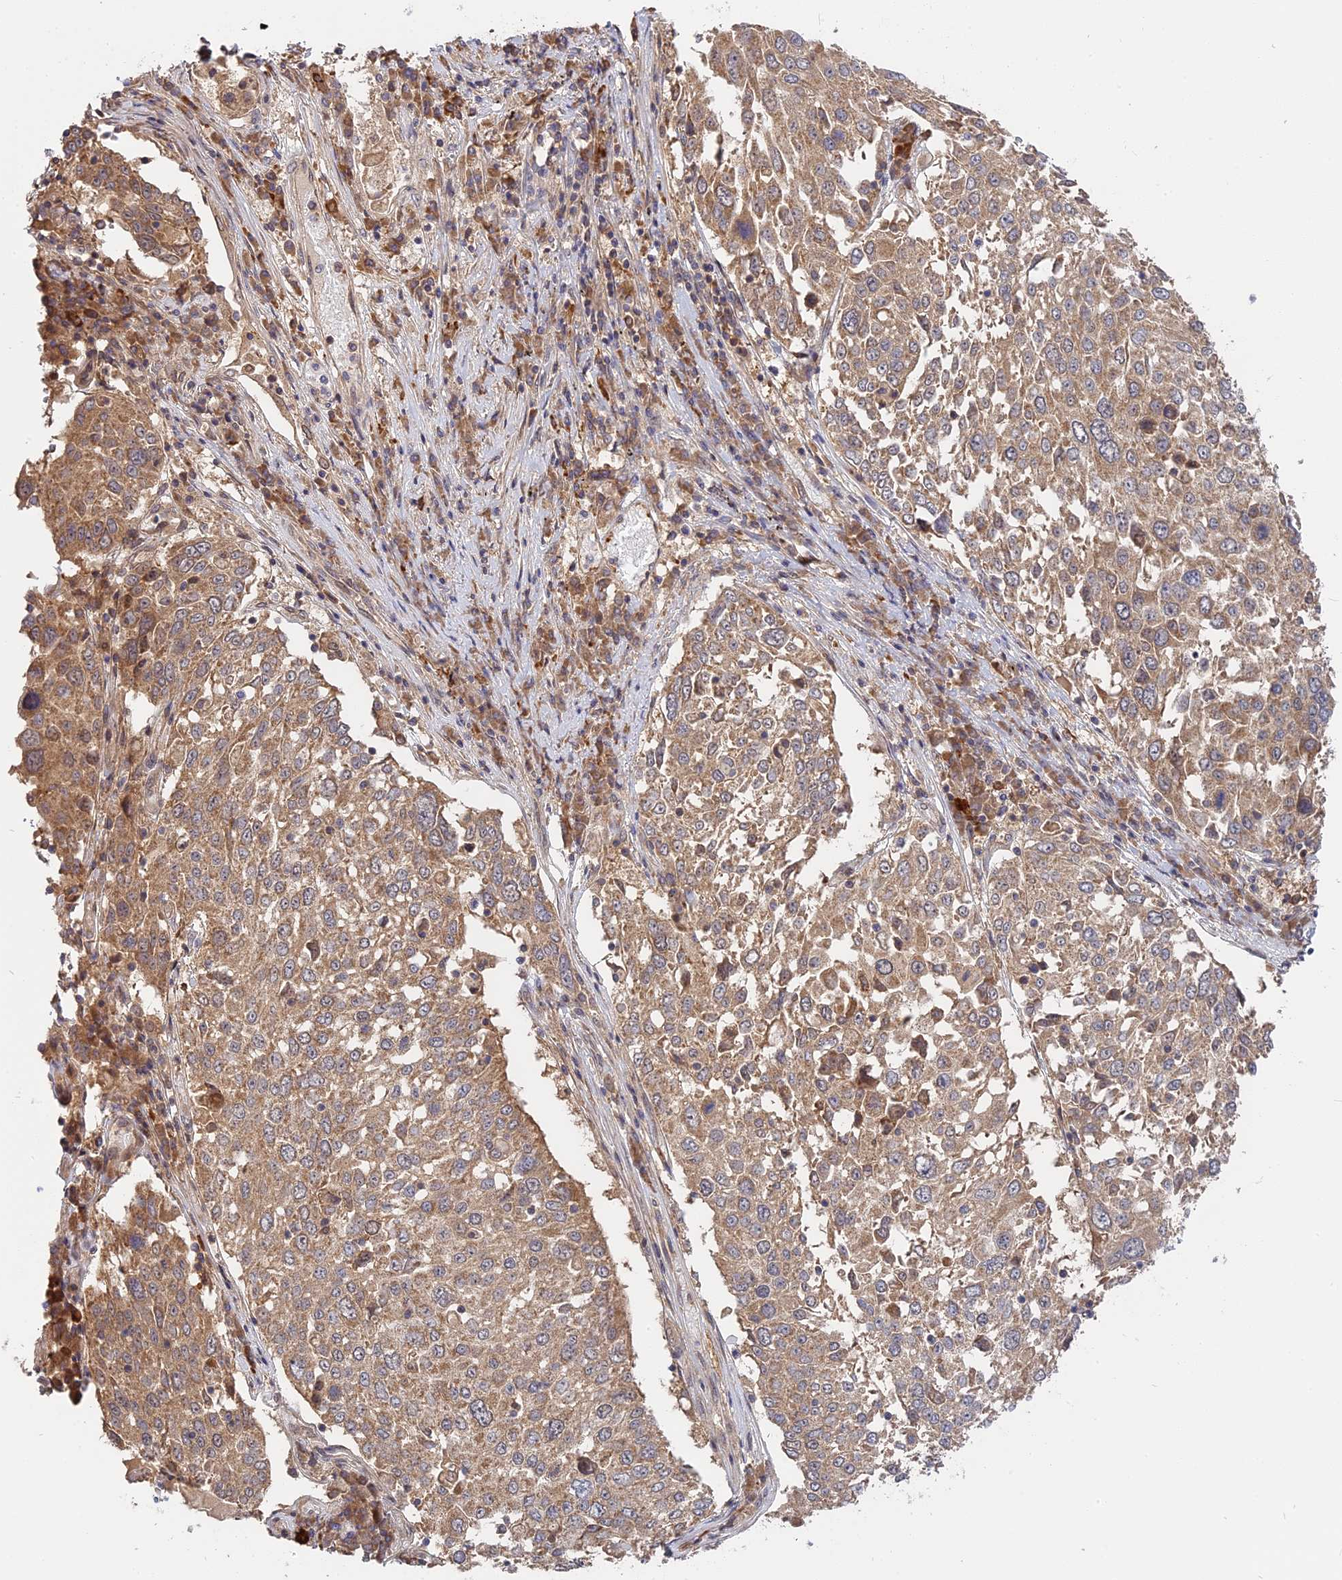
{"staining": {"intensity": "moderate", "quantity": ">75%", "location": "cytoplasmic/membranous"}, "tissue": "lung cancer", "cell_type": "Tumor cells", "image_type": "cancer", "snomed": [{"axis": "morphology", "description": "Squamous cell carcinoma, NOS"}, {"axis": "topography", "description": "Lung"}], "caption": "Squamous cell carcinoma (lung) was stained to show a protein in brown. There is medium levels of moderate cytoplasmic/membranous positivity in approximately >75% of tumor cells.", "gene": "IL21R", "patient": {"sex": "male", "age": 65}}